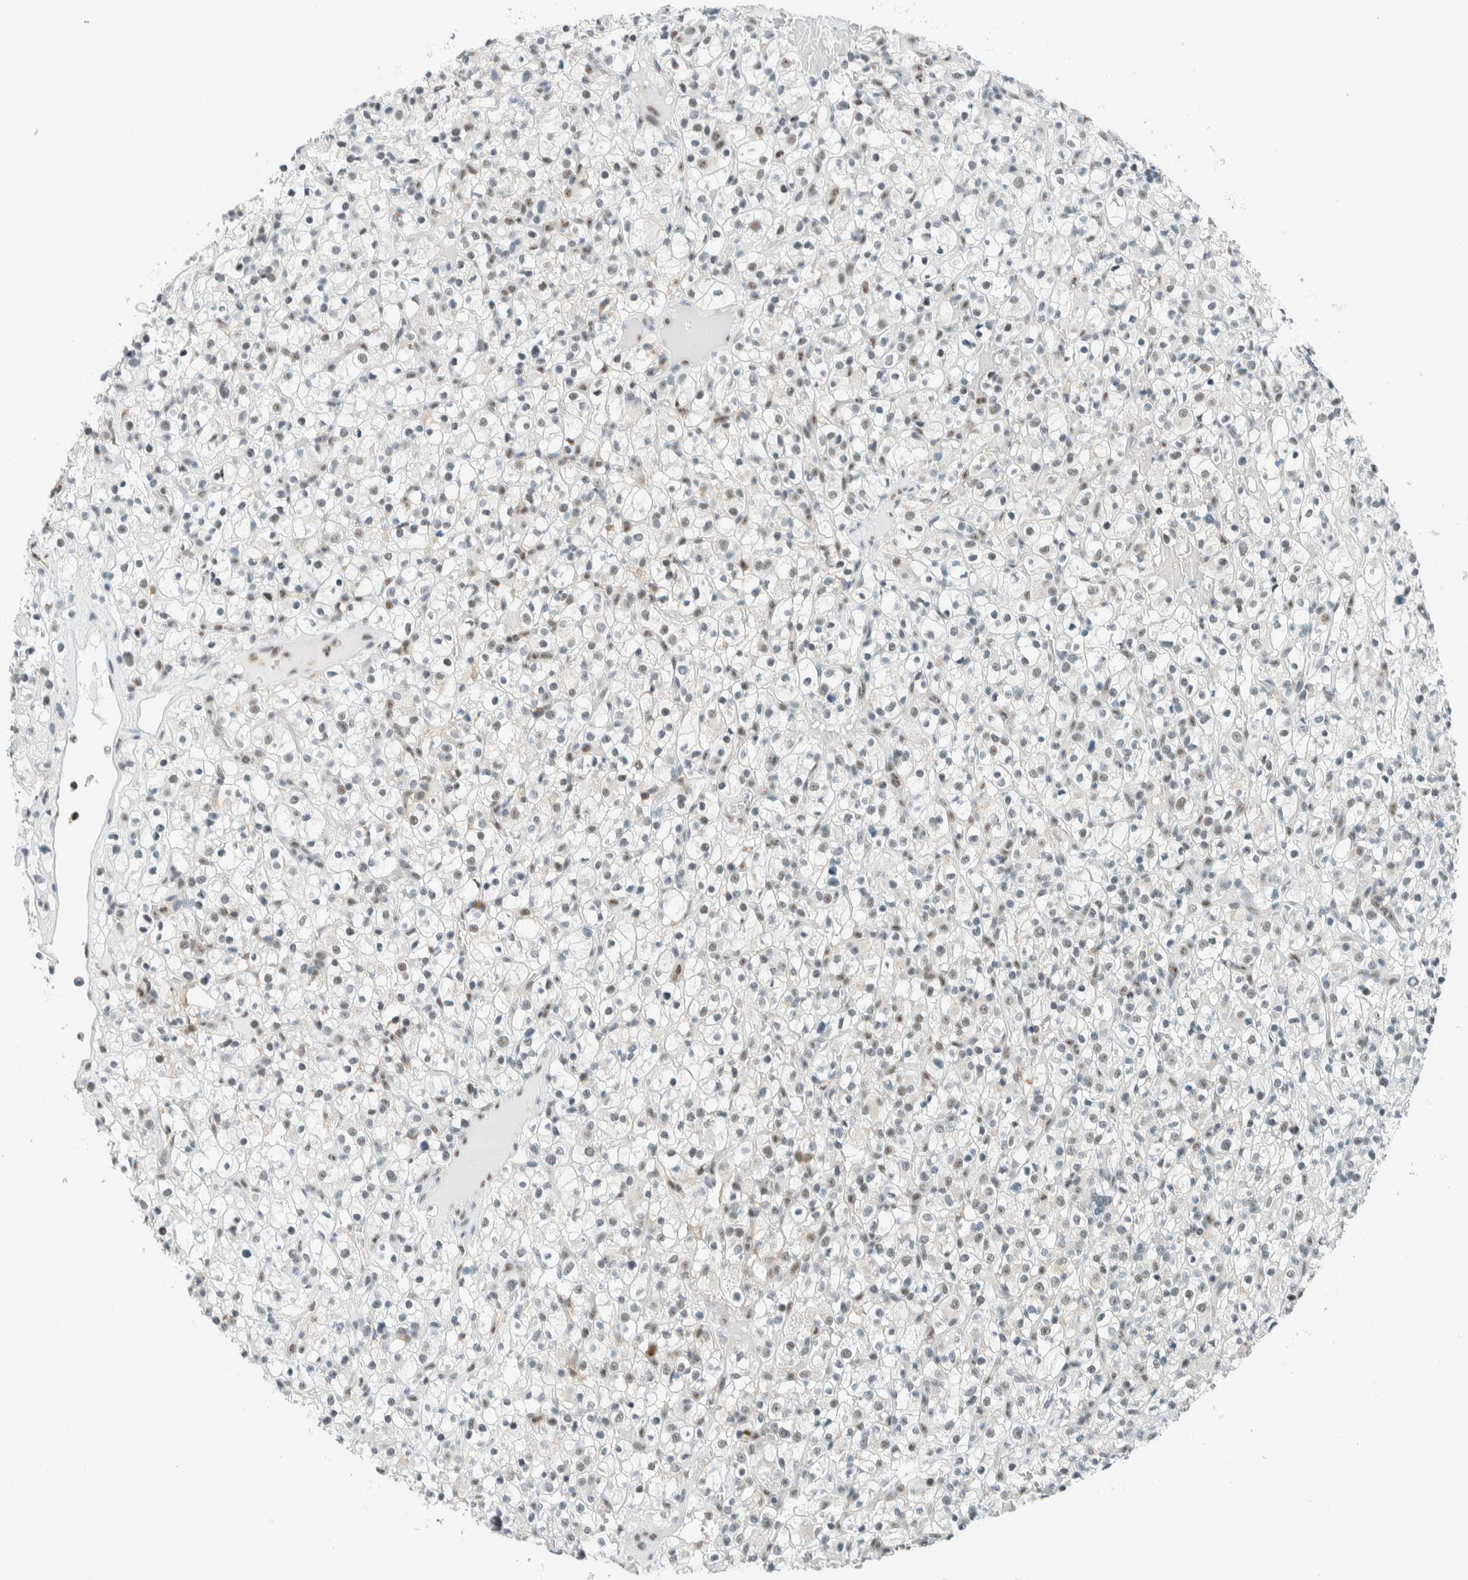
{"staining": {"intensity": "weak", "quantity": ">75%", "location": "nuclear"}, "tissue": "renal cancer", "cell_type": "Tumor cells", "image_type": "cancer", "snomed": [{"axis": "morphology", "description": "Normal tissue, NOS"}, {"axis": "morphology", "description": "Adenocarcinoma, NOS"}, {"axis": "topography", "description": "Kidney"}], "caption": "IHC histopathology image of renal adenocarcinoma stained for a protein (brown), which demonstrates low levels of weak nuclear positivity in approximately >75% of tumor cells.", "gene": "CYSRT1", "patient": {"sex": "female", "age": 72}}